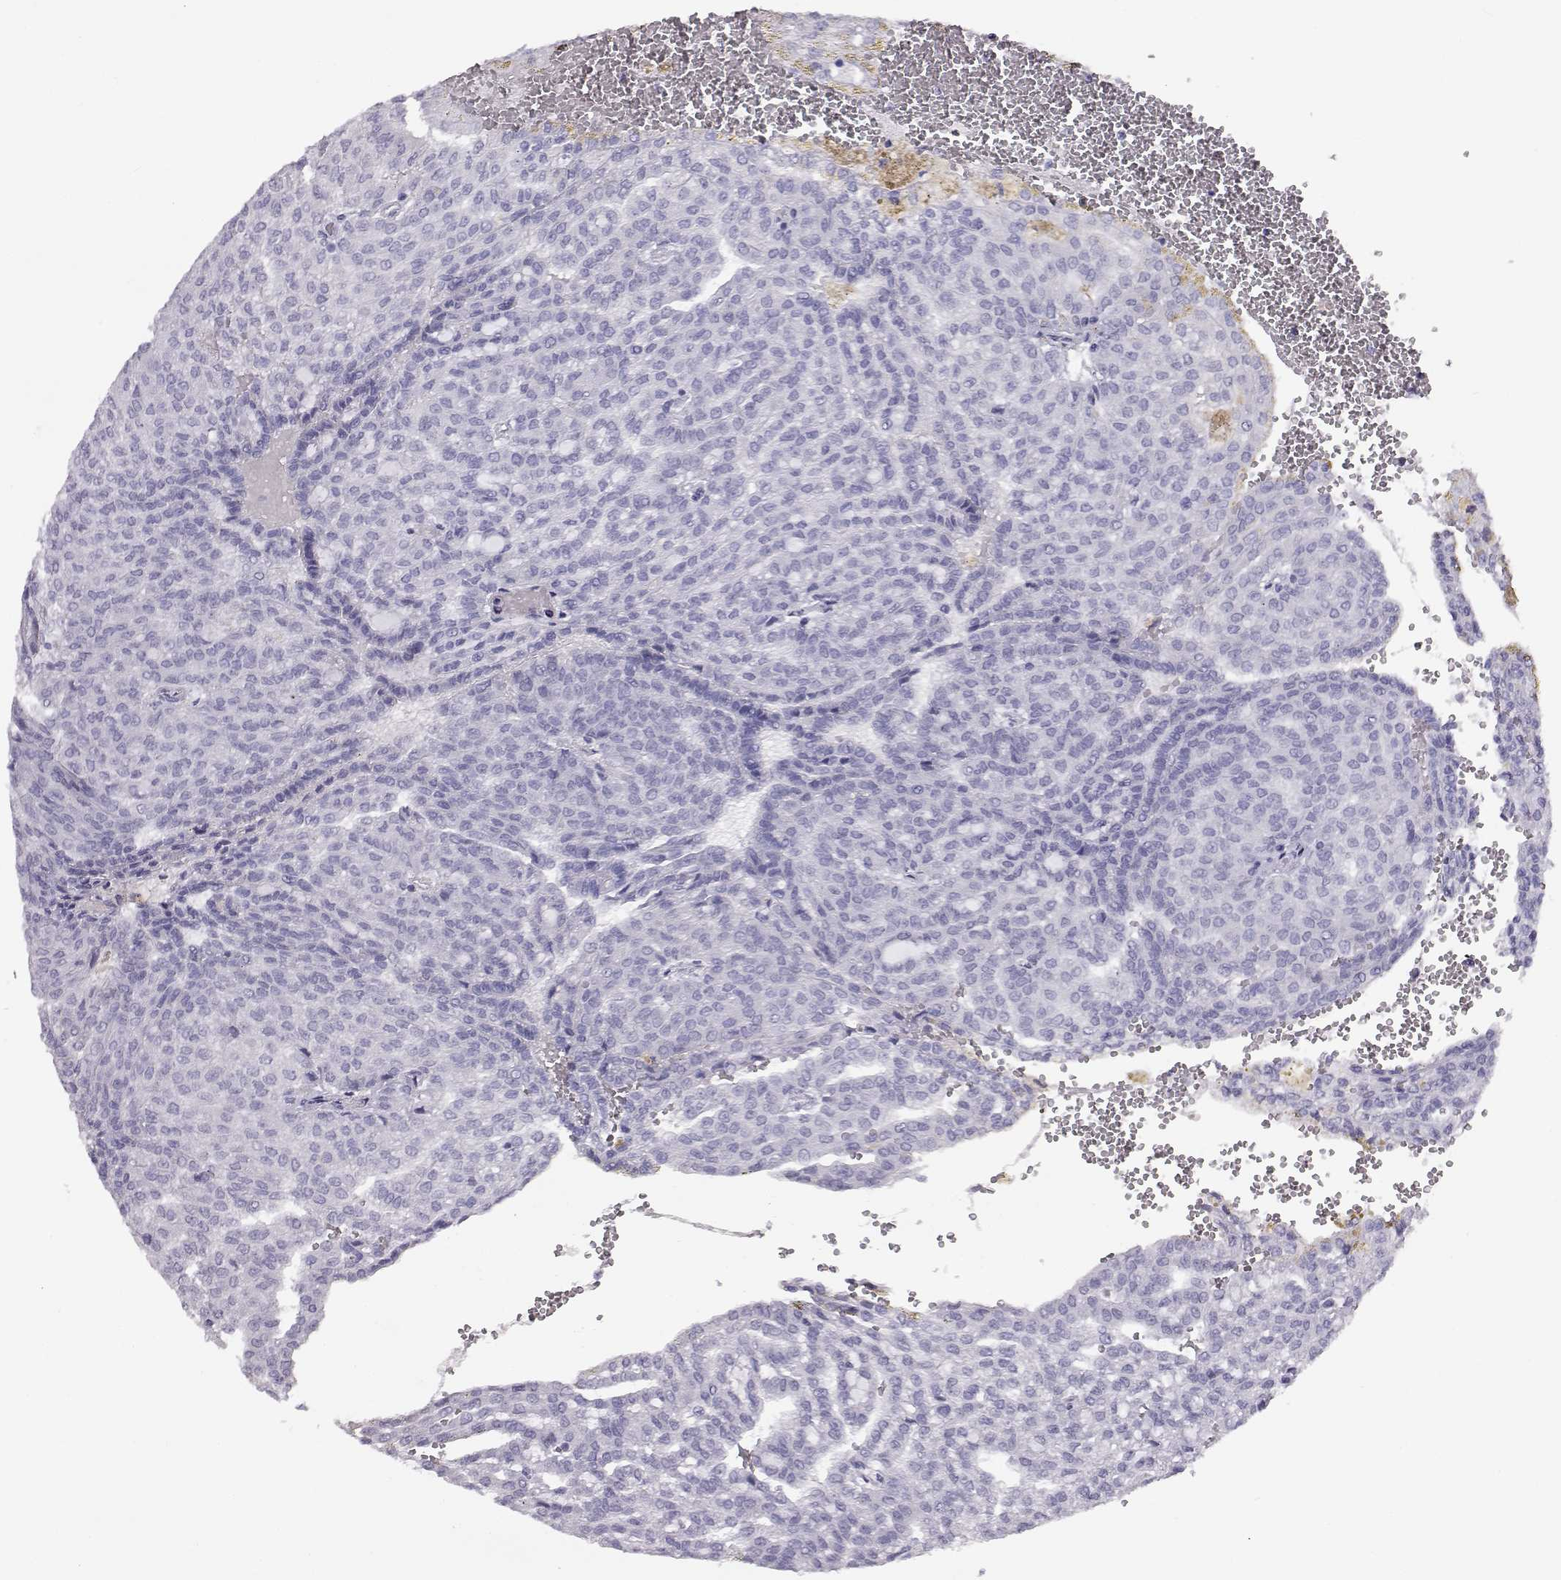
{"staining": {"intensity": "negative", "quantity": "none", "location": "none"}, "tissue": "renal cancer", "cell_type": "Tumor cells", "image_type": "cancer", "snomed": [{"axis": "morphology", "description": "Adenocarcinoma, NOS"}, {"axis": "topography", "description": "Kidney"}], "caption": "The micrograph displays no significant staining in tumor cells of renal cancer.", "gene": "ITLN2", "patient": {"sex": "male", "age": 63}}